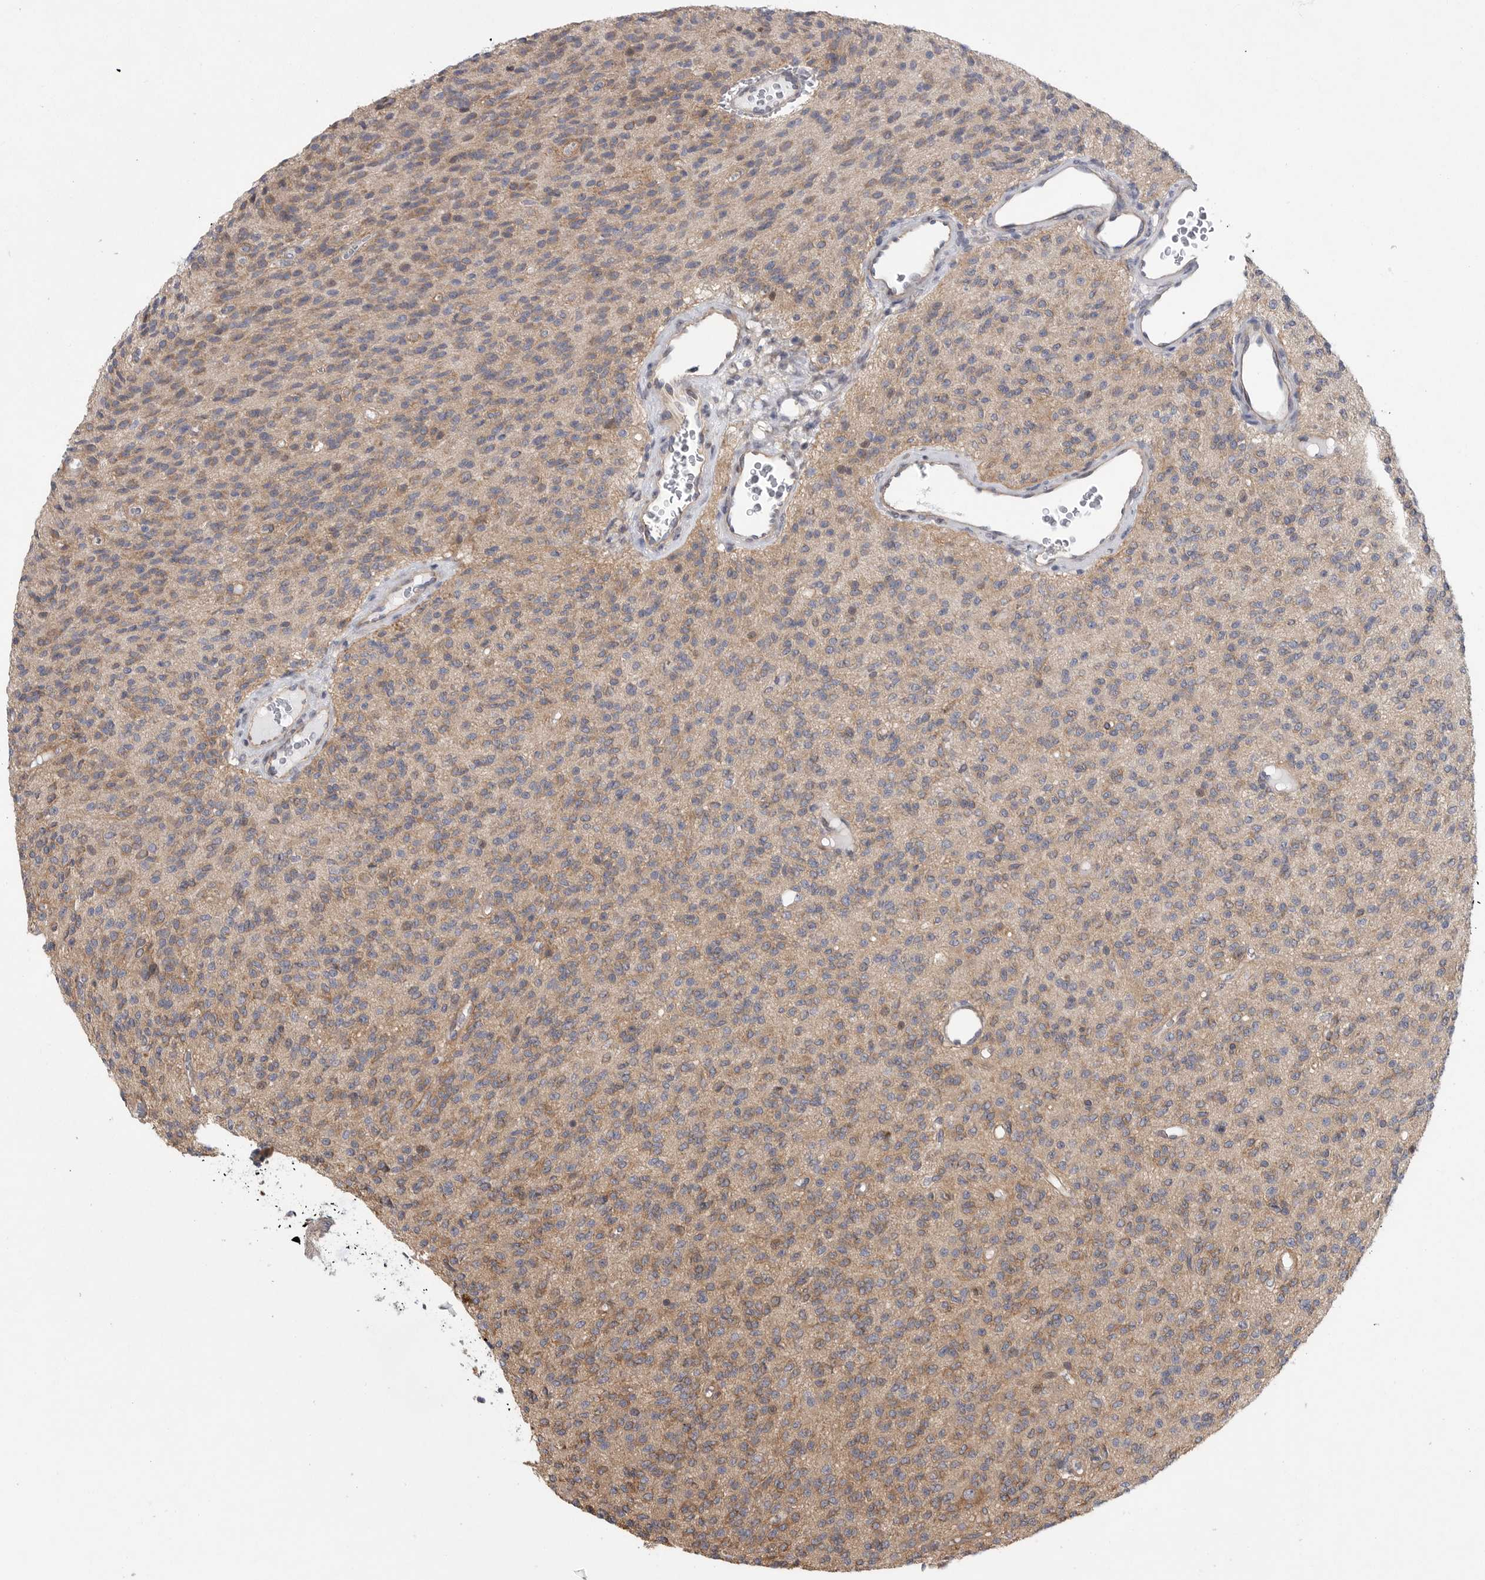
{"staining": {"intensity": "weak", "quantity": ">75%", "location": "cytoplasmic/membranous"}, "tissue": "glioma", "cell_type": "Tumor cells", "image_type": "cancer", "snomed": [{"axis": "morphology", "description": "Glioma, malignant, High grade"}, {"axis": "topography", "description": "Brain"}], "caption": "Approximately >75% of tumor cells in human malignant glioma (high-grade) display weak cytoplasmic/membranous protein positivity as visualized by brown immunohistochemical staining.", "gene": "FBXO43", "patient": {"sex": "male", "age": 34}}